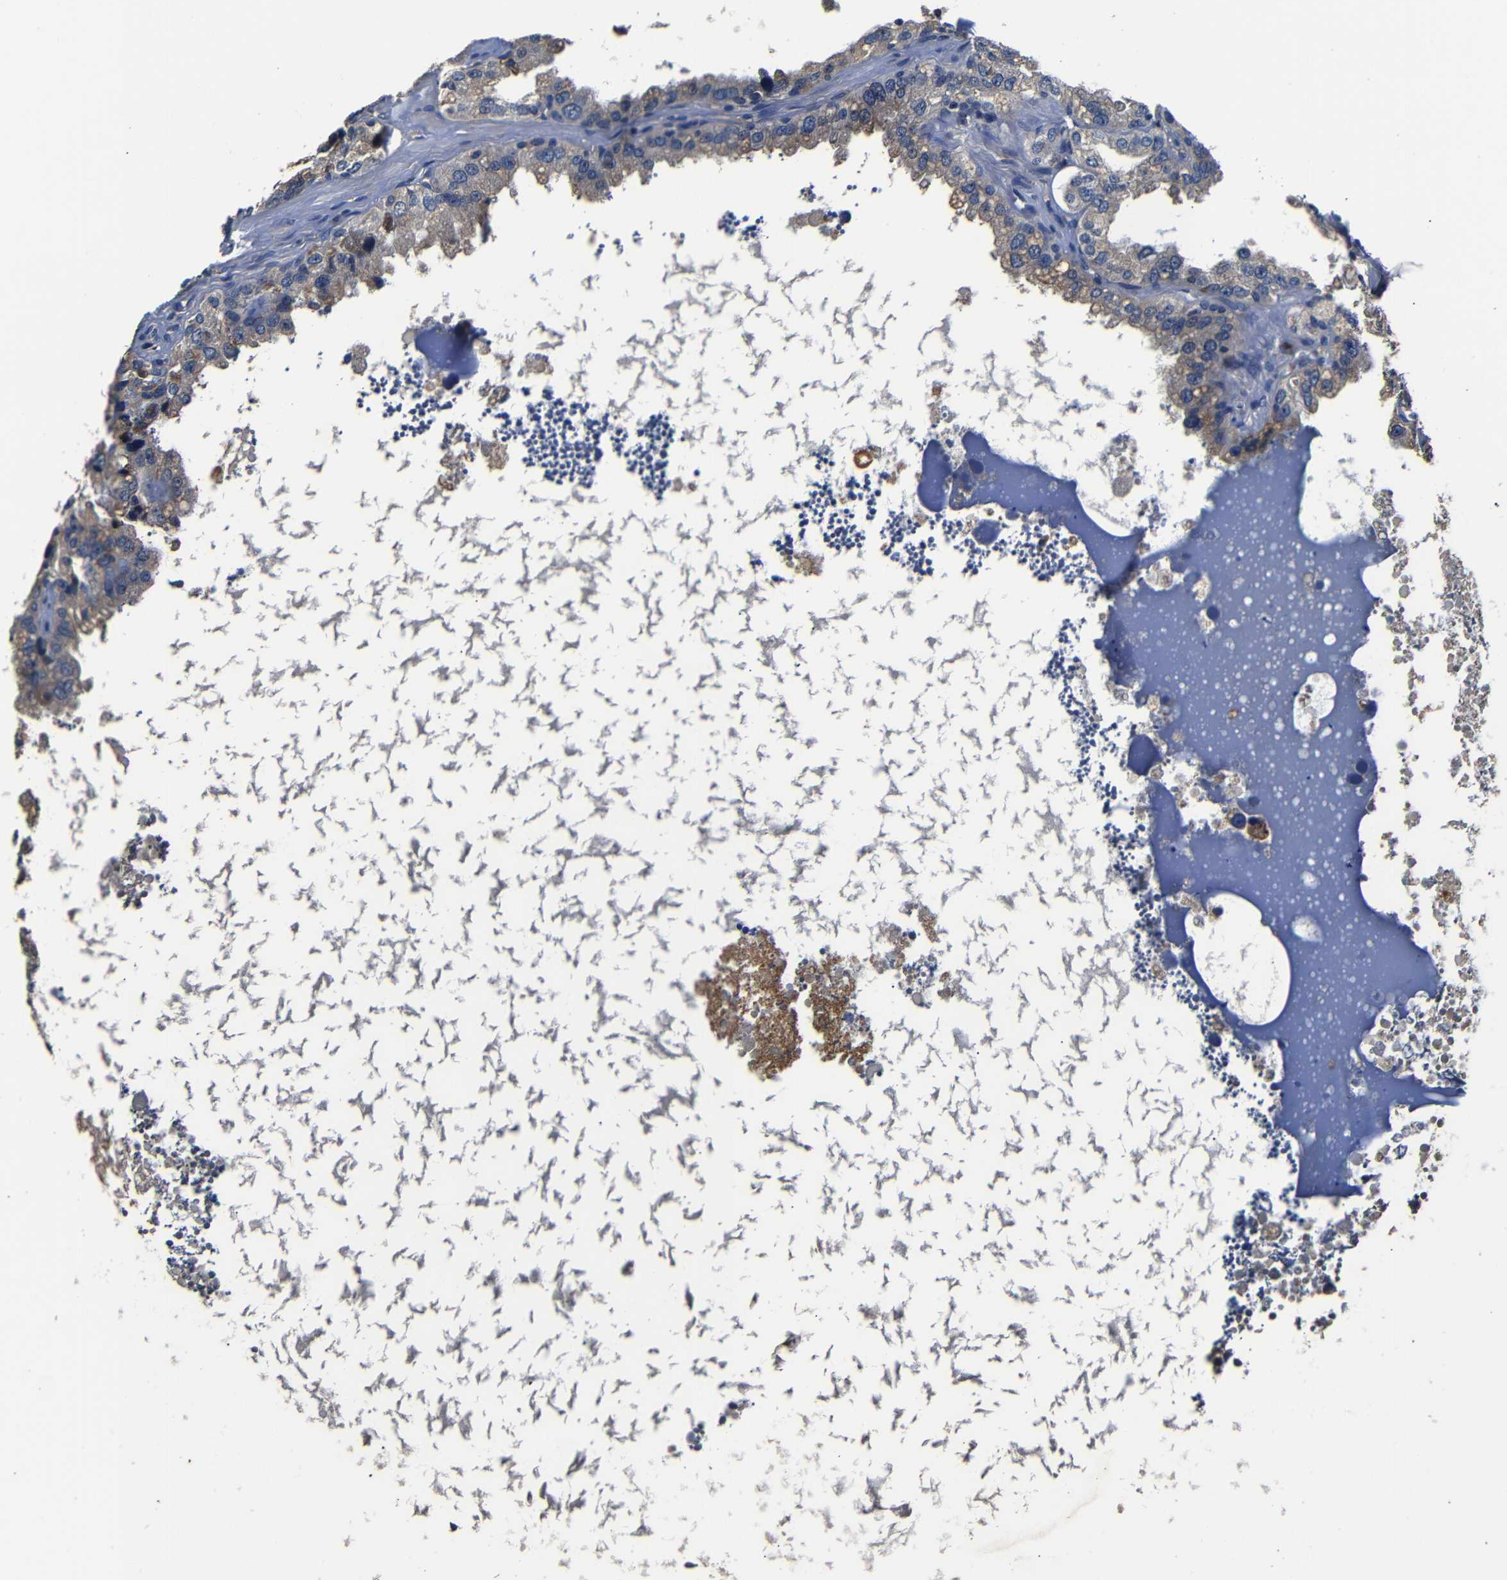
{"staining": {"intensity": "moderate", "quantity": "25%-75%", "location": "cytoplasmic/membranous"}, "tissue": "seminal vesicle", "cell_type": "Glandular cells", "image_type": "normal", "snomed": [{"axis": "morphology", "description": "Normal tissue, NOS"}, {"axis": "topography", "description": "Seminal veicle"}], "caption": "Immunohistochemical staining of benign seminal vesicle demonstrates 25%-75% levels of moderate cytoplasmic/membranous protein expression in about 25%-75% of glandular cells.", "gene": "SCN9A", "patient": {"sex": "male", "age": 68}}